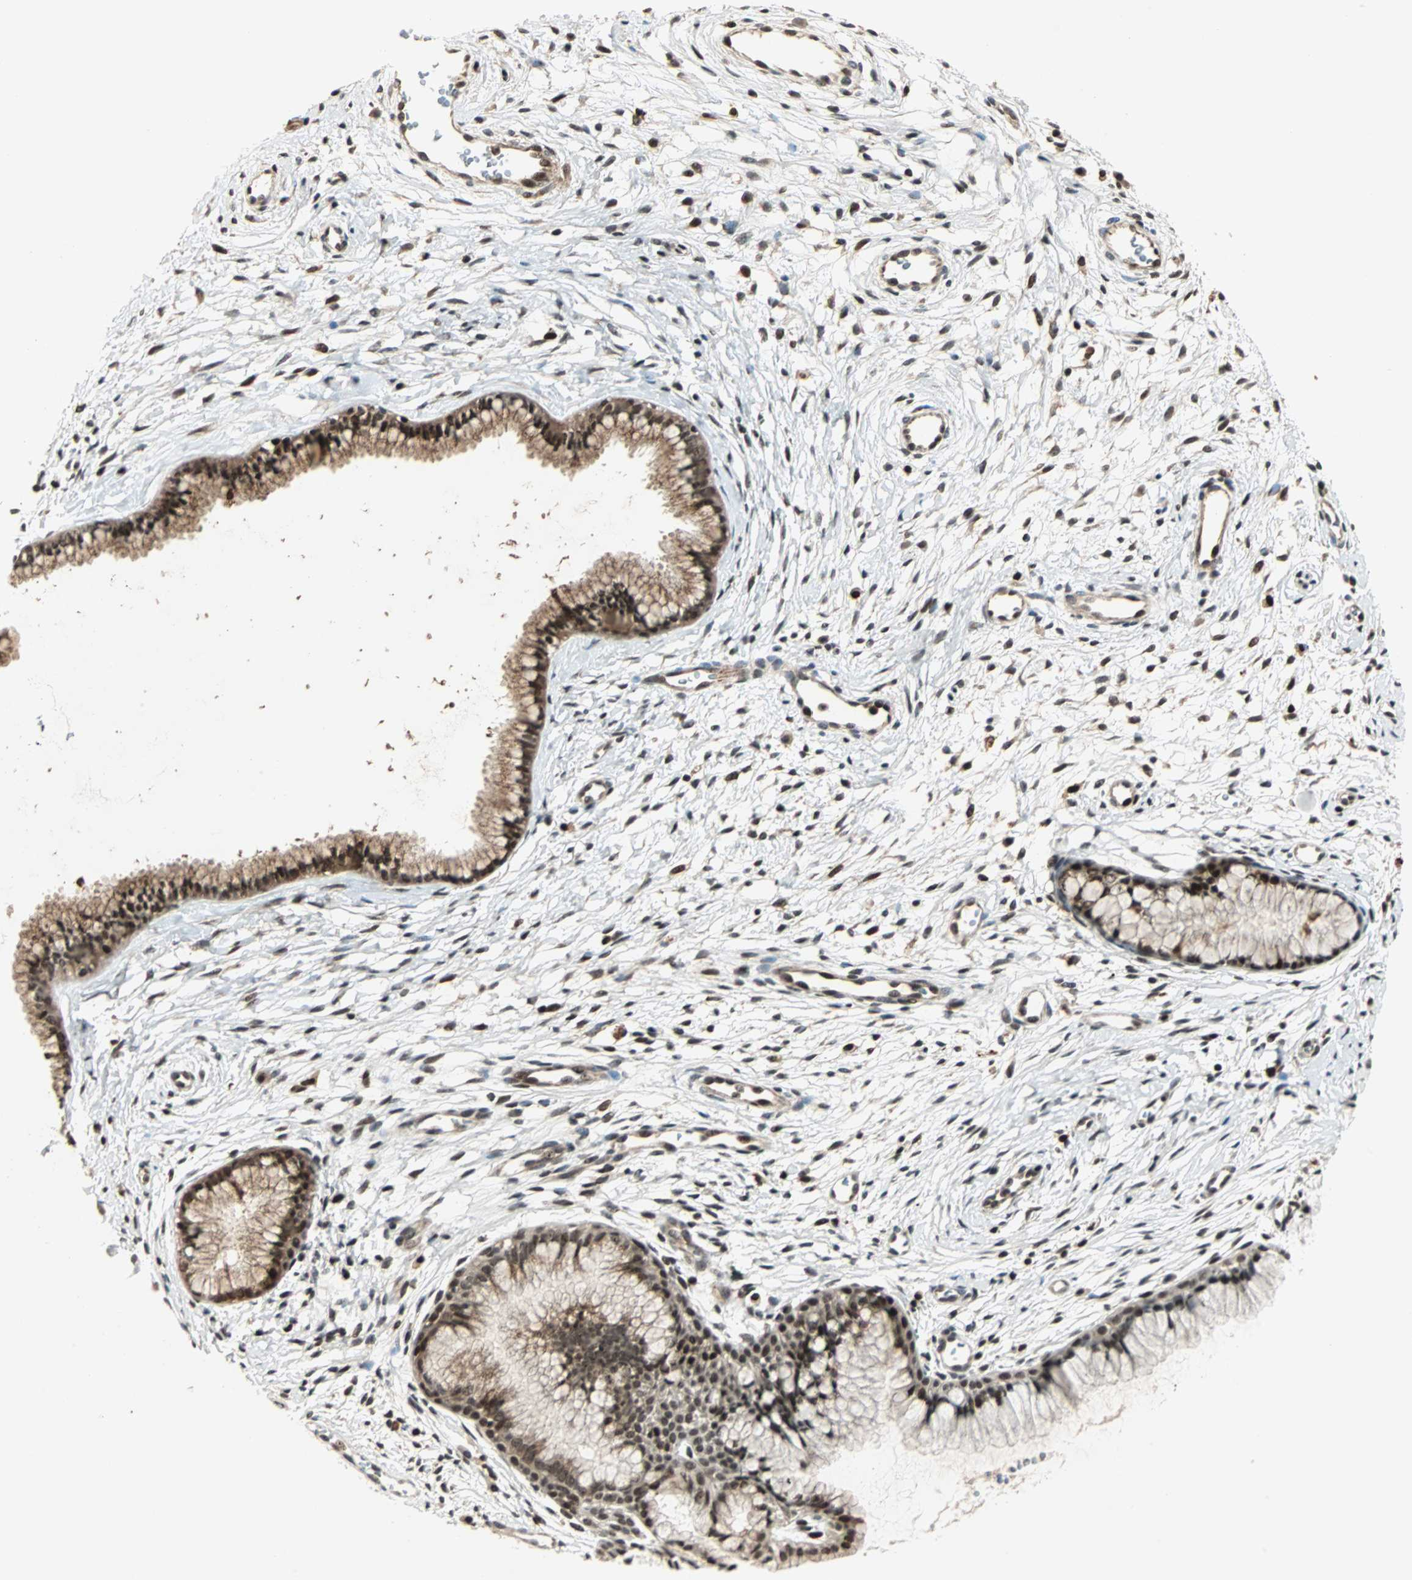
{"staining": {"intensity": "moderate", "quantity": ">75%", "location": "cytoplasmic/membranous,nuclear"}, "tissue": "cervix", "cell_type": "Glandular cells", "image_type": "normal", "snomed": [{"axis": "morphology", "description": "Normal tissue, NOS"}, {"axis": "topography", "description": "Cervix"}], "caption": "This micrograph displays immunohistochemistry (IHC) staining of benign cervix, with medium moderate cytoplasmic/membranous,nuclear positivity in approximately >75% of glandular cells.", "gene": "ZBED9", "patient": {"sex": "female", "age": 39}}